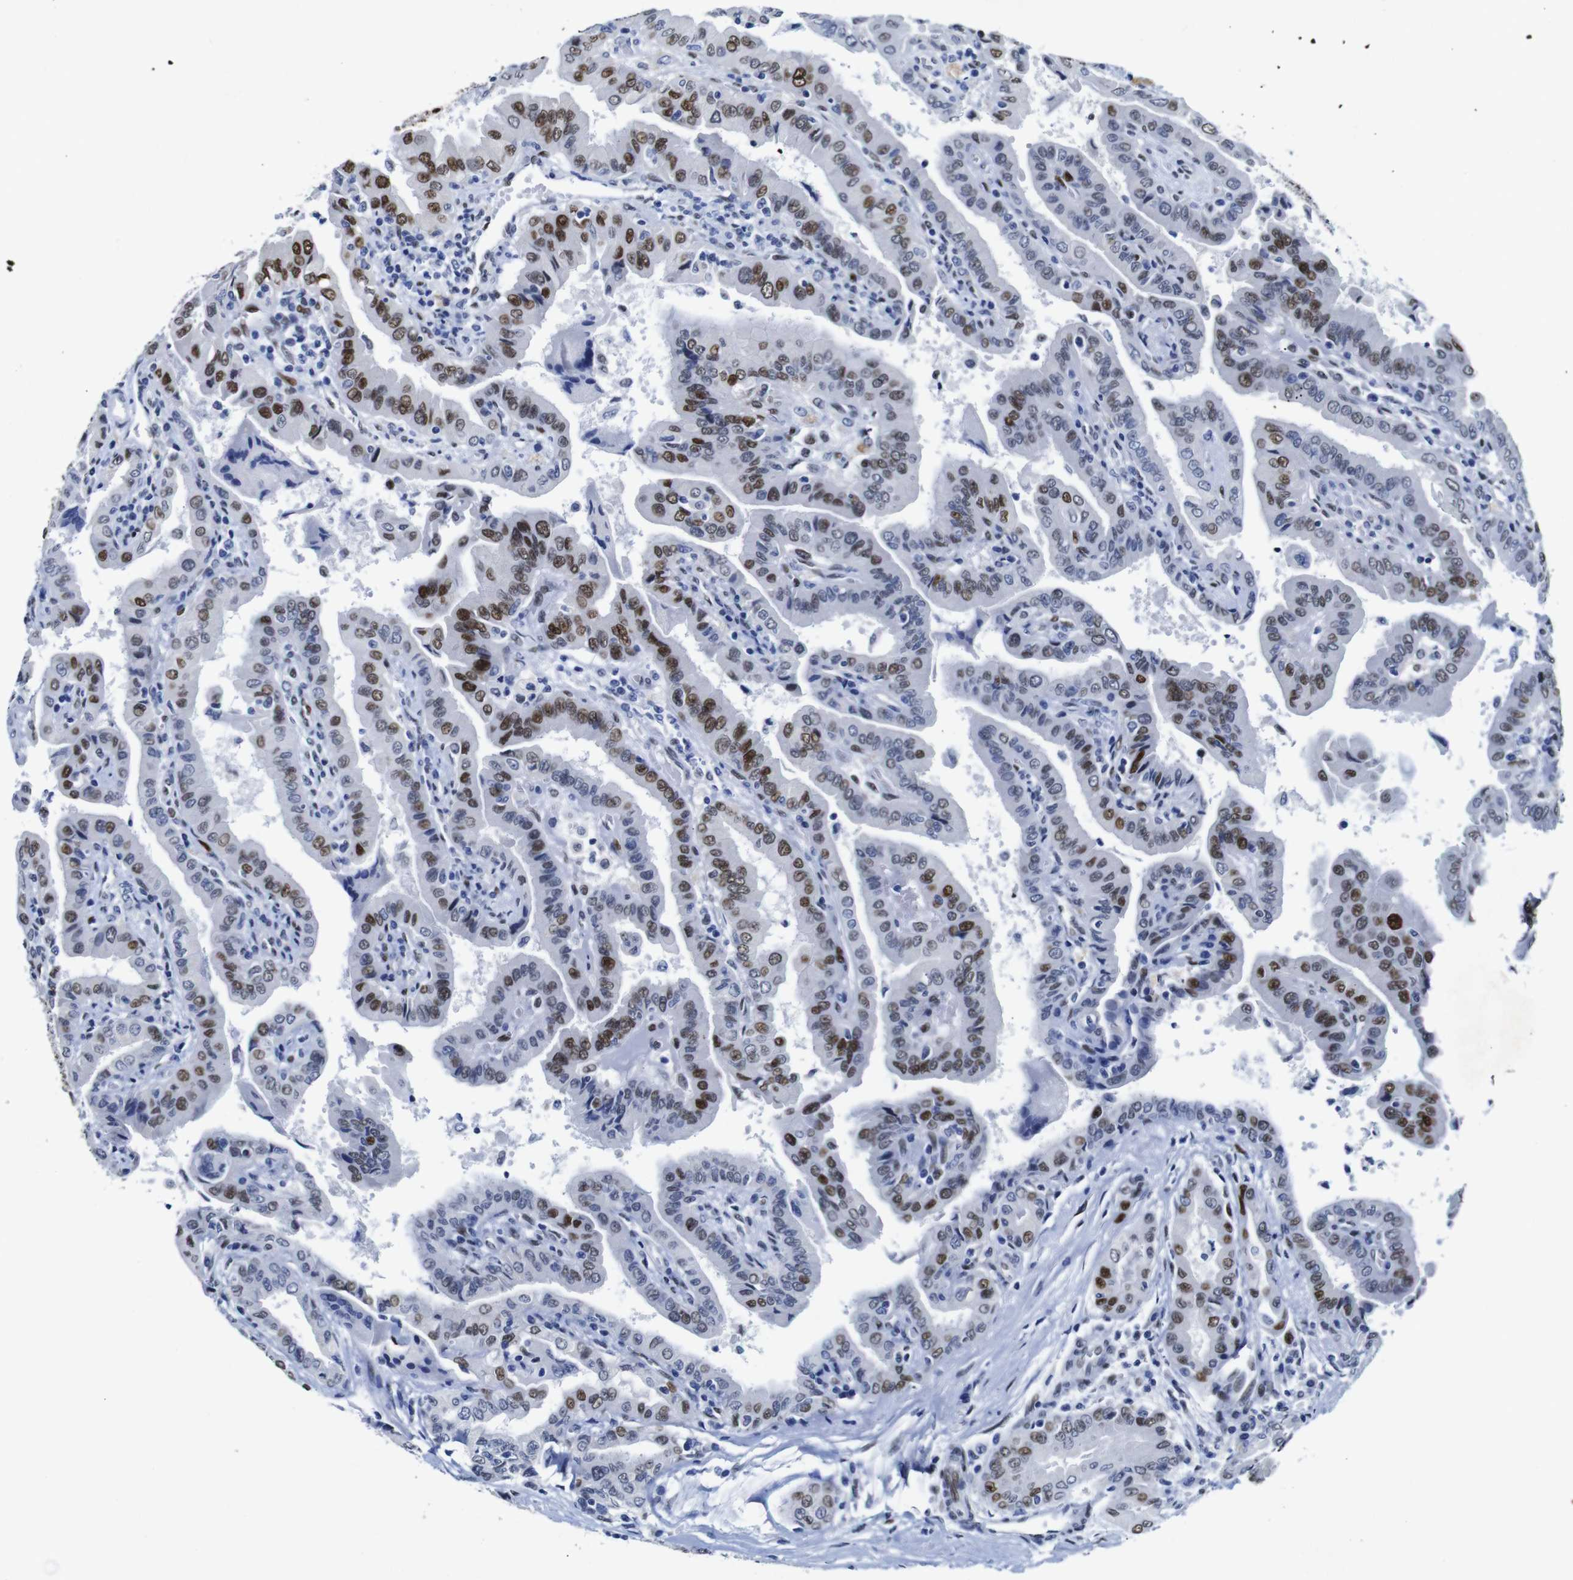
{"staining": {"intensity": "moderate", "quantity": "25%-75%", "location": "nuclear"}, "tissue": "thyroid cancer", "cell_type": "Tumor cells", "image_type": "cancer", "snomed": [{"axis": "morphology", "description": "Papillary adenocarcinoma, NOS"}, {"axis": "topography", "description": "Thyroid gland"}], "caption": "Thyroid cancer (papillary adenocarcinoma) stained with a brown dye displays moderate nuclear positive expression in about 25%-75% of tumor cells.", "gene": "FOSL2", "patient": {"sex": "male", "age": 33}}